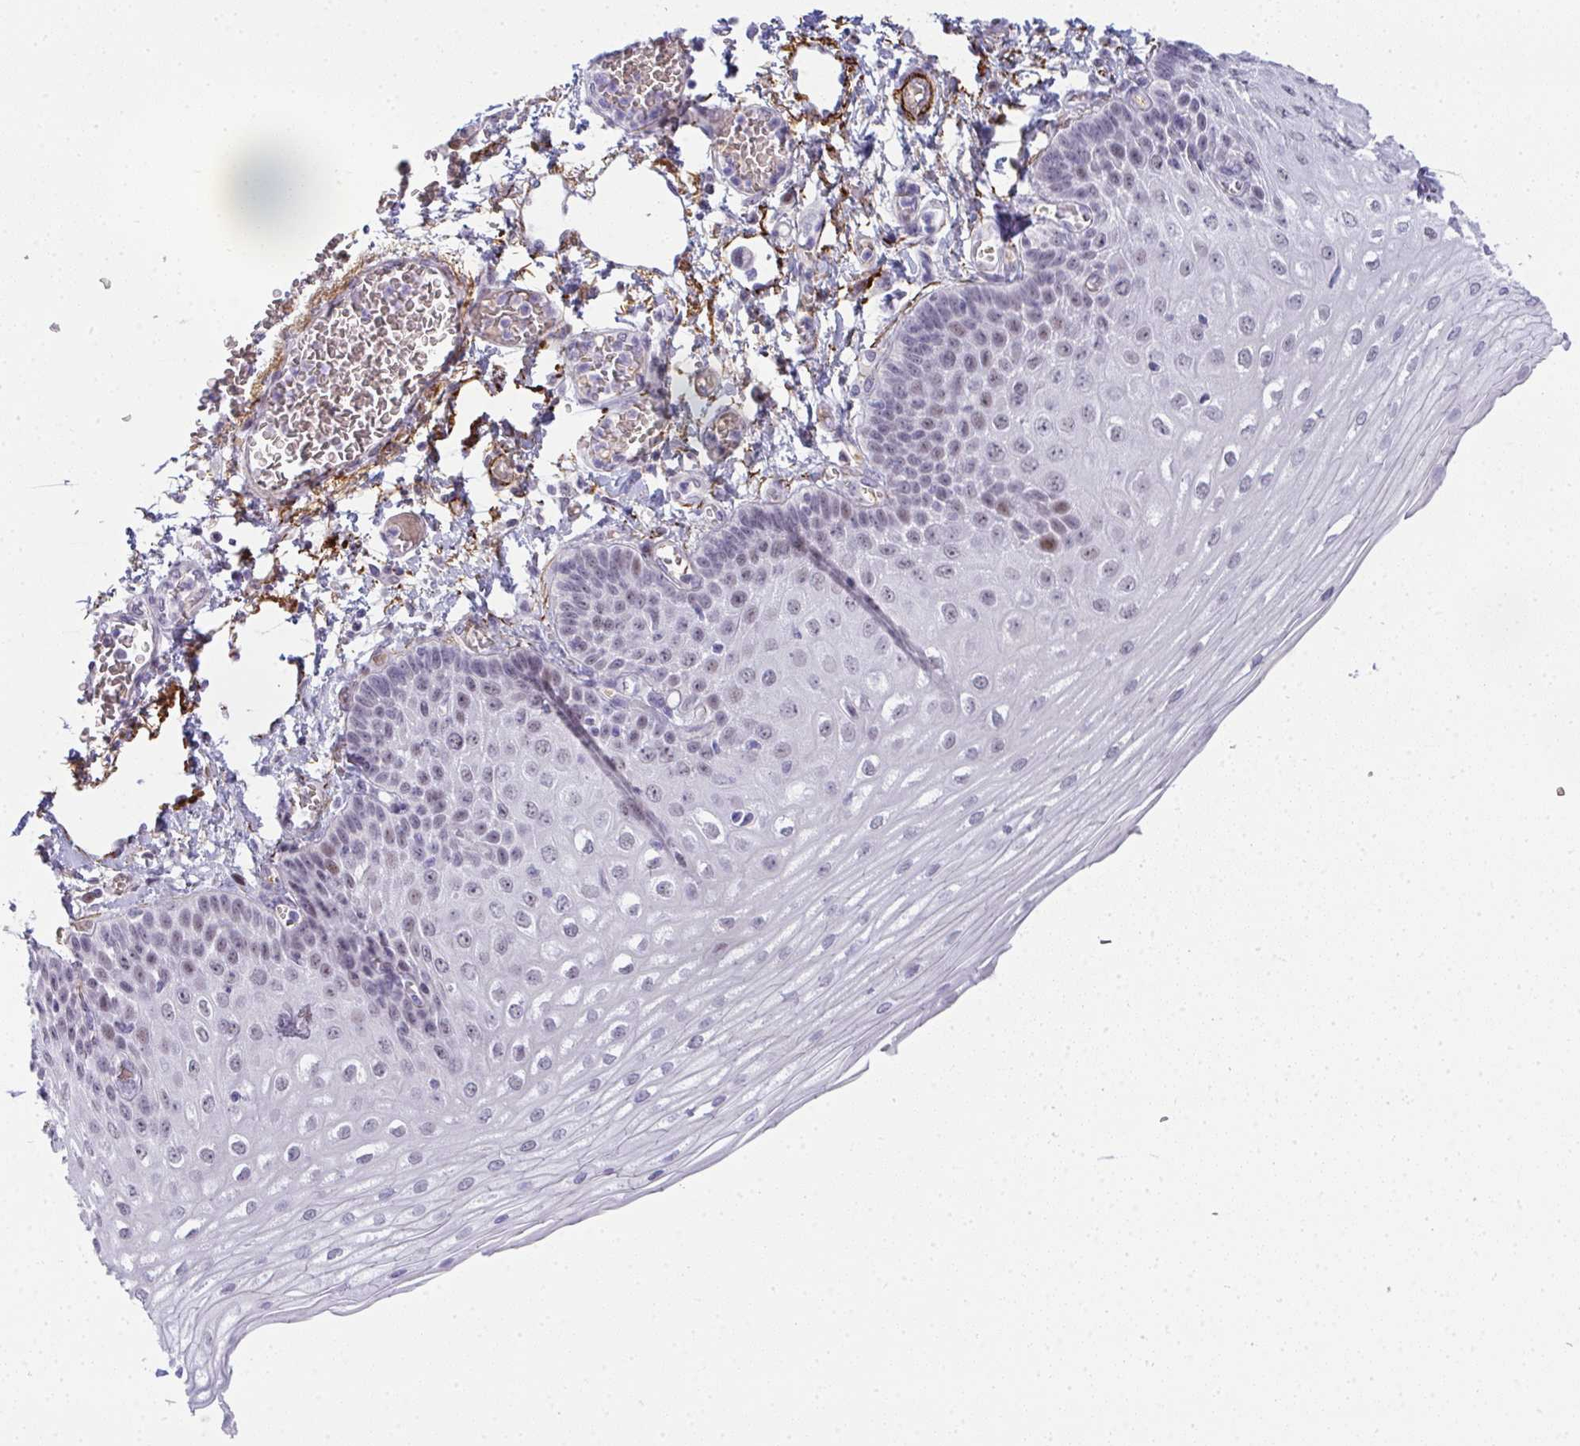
{"staining": {"intensity": "moderate", "quantity": "<25%", "location": "nuclear"}, "tissue": "esophagus", "cell_type": "Squamous epithelial cells", "image_type": "normal", "snomed": [{"axis": "morphology", "description": "Normal tissue, NOS"}, {"axis": "morphology", "description": "Adenocarcinoma, NOS"}, {"axis": "topography", "description": "Esophagus"}], "caption": "Brown immunohistochemical staining in benign human esophagus displays moderate nuclear positivity in about <25% of squamous epithelial cells. The protein is stained brown, and the nuclei are stained in blue (DAB IHC with brightfield microscopy, high magnification).", "gene": "TNMD", "patient": {"sex": "male", "age": 81}}